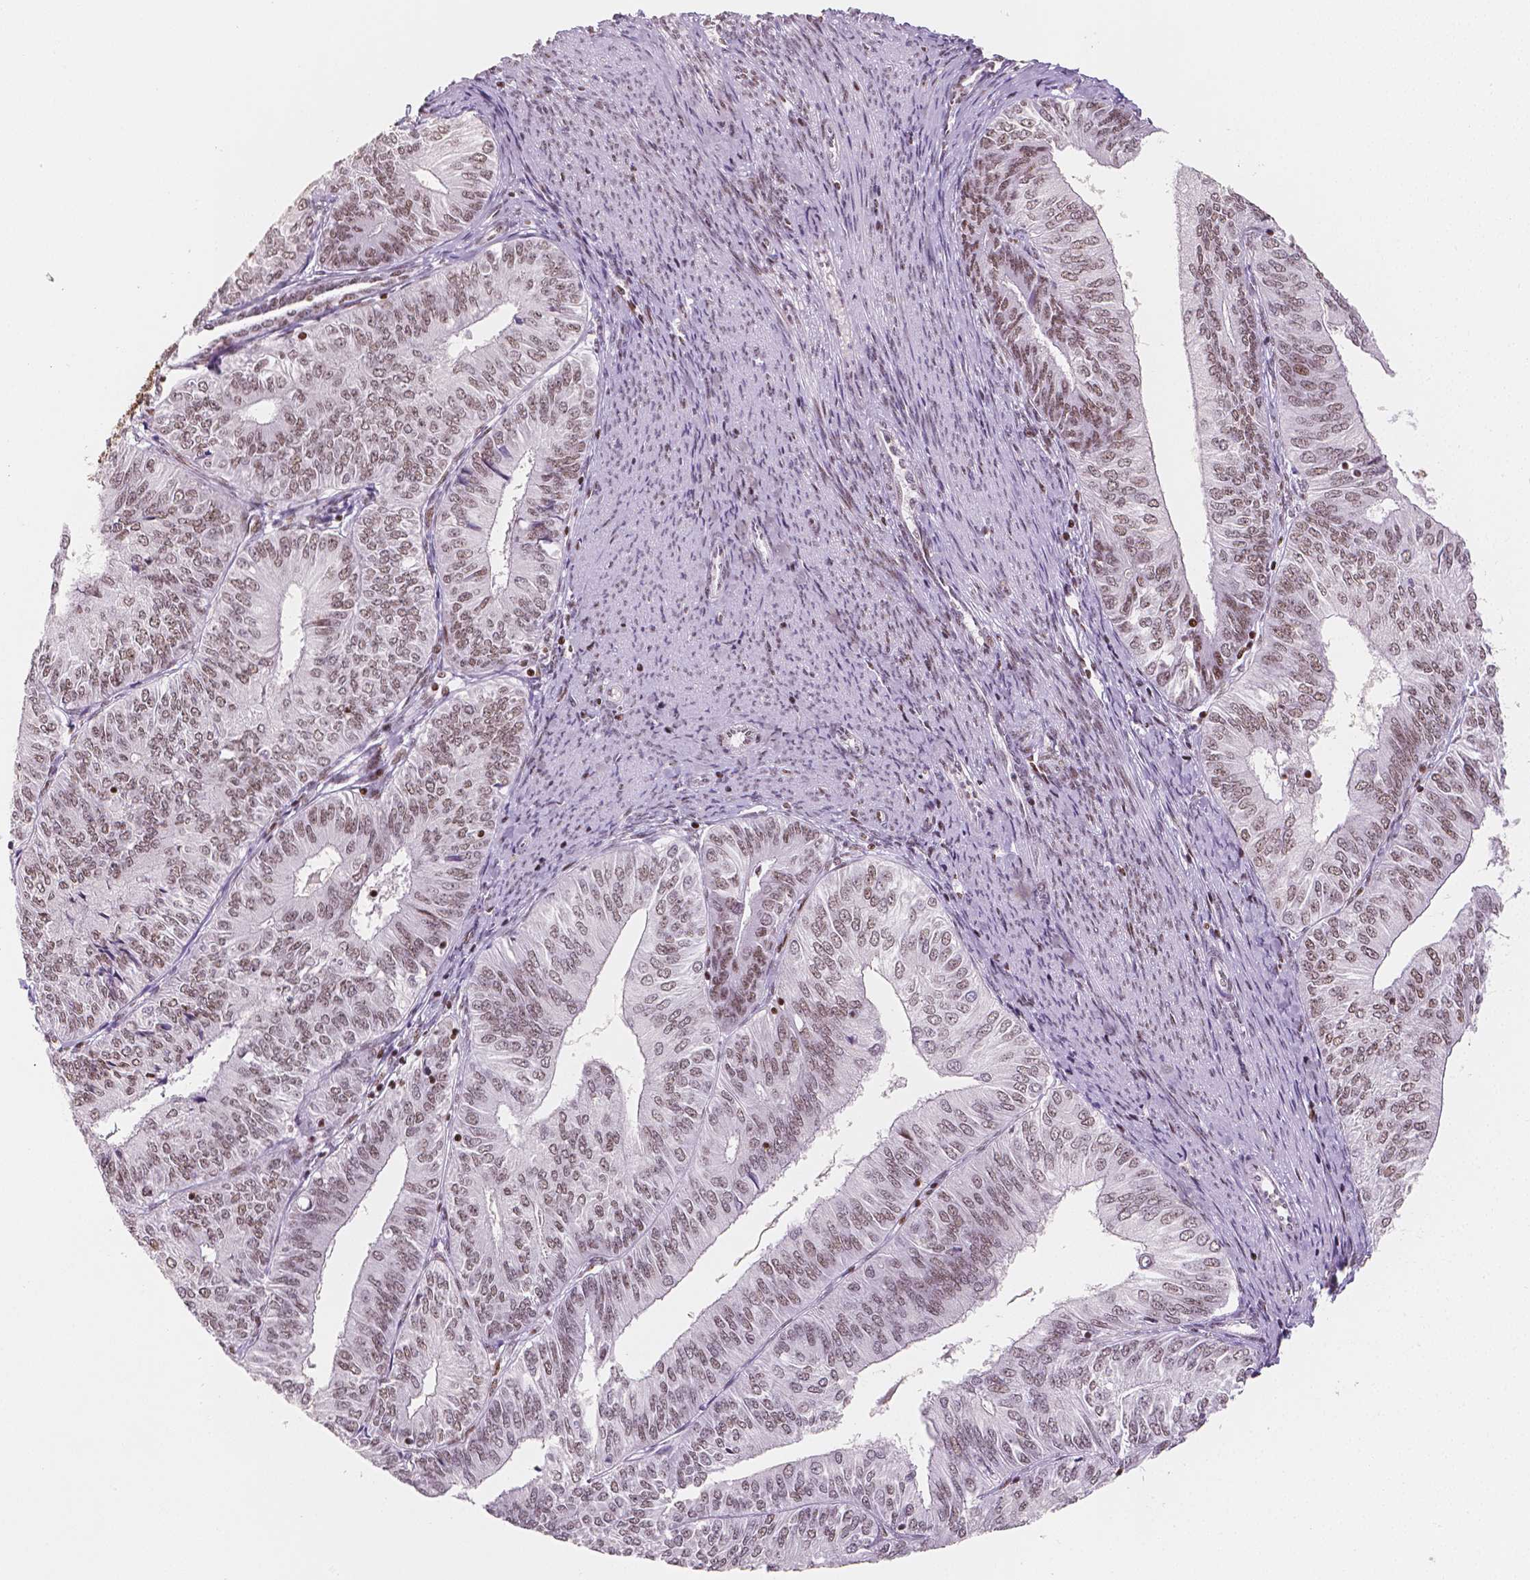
{"staining": {"intensity": "moderate", "quantity": "25%-75%", "location": "nuclear"}, "tissue": "endometrial cancer", "cell_type": "Tumor cells", "image_type": "cancer", "snomed": [{"axis": "morphology", "description": "Adenocarcinoma, NOS"}, {"axis": "topography", "description": "Endometrium"}], "caption": "Approximately 25%-75% of tumor cells in endometrial adenocarcinoma show moderate nuclear protein staining as visualized by brown immunohistochemical staining.", "gene": "HDAC1", "patient": {"sex": "female", "age": 58}}